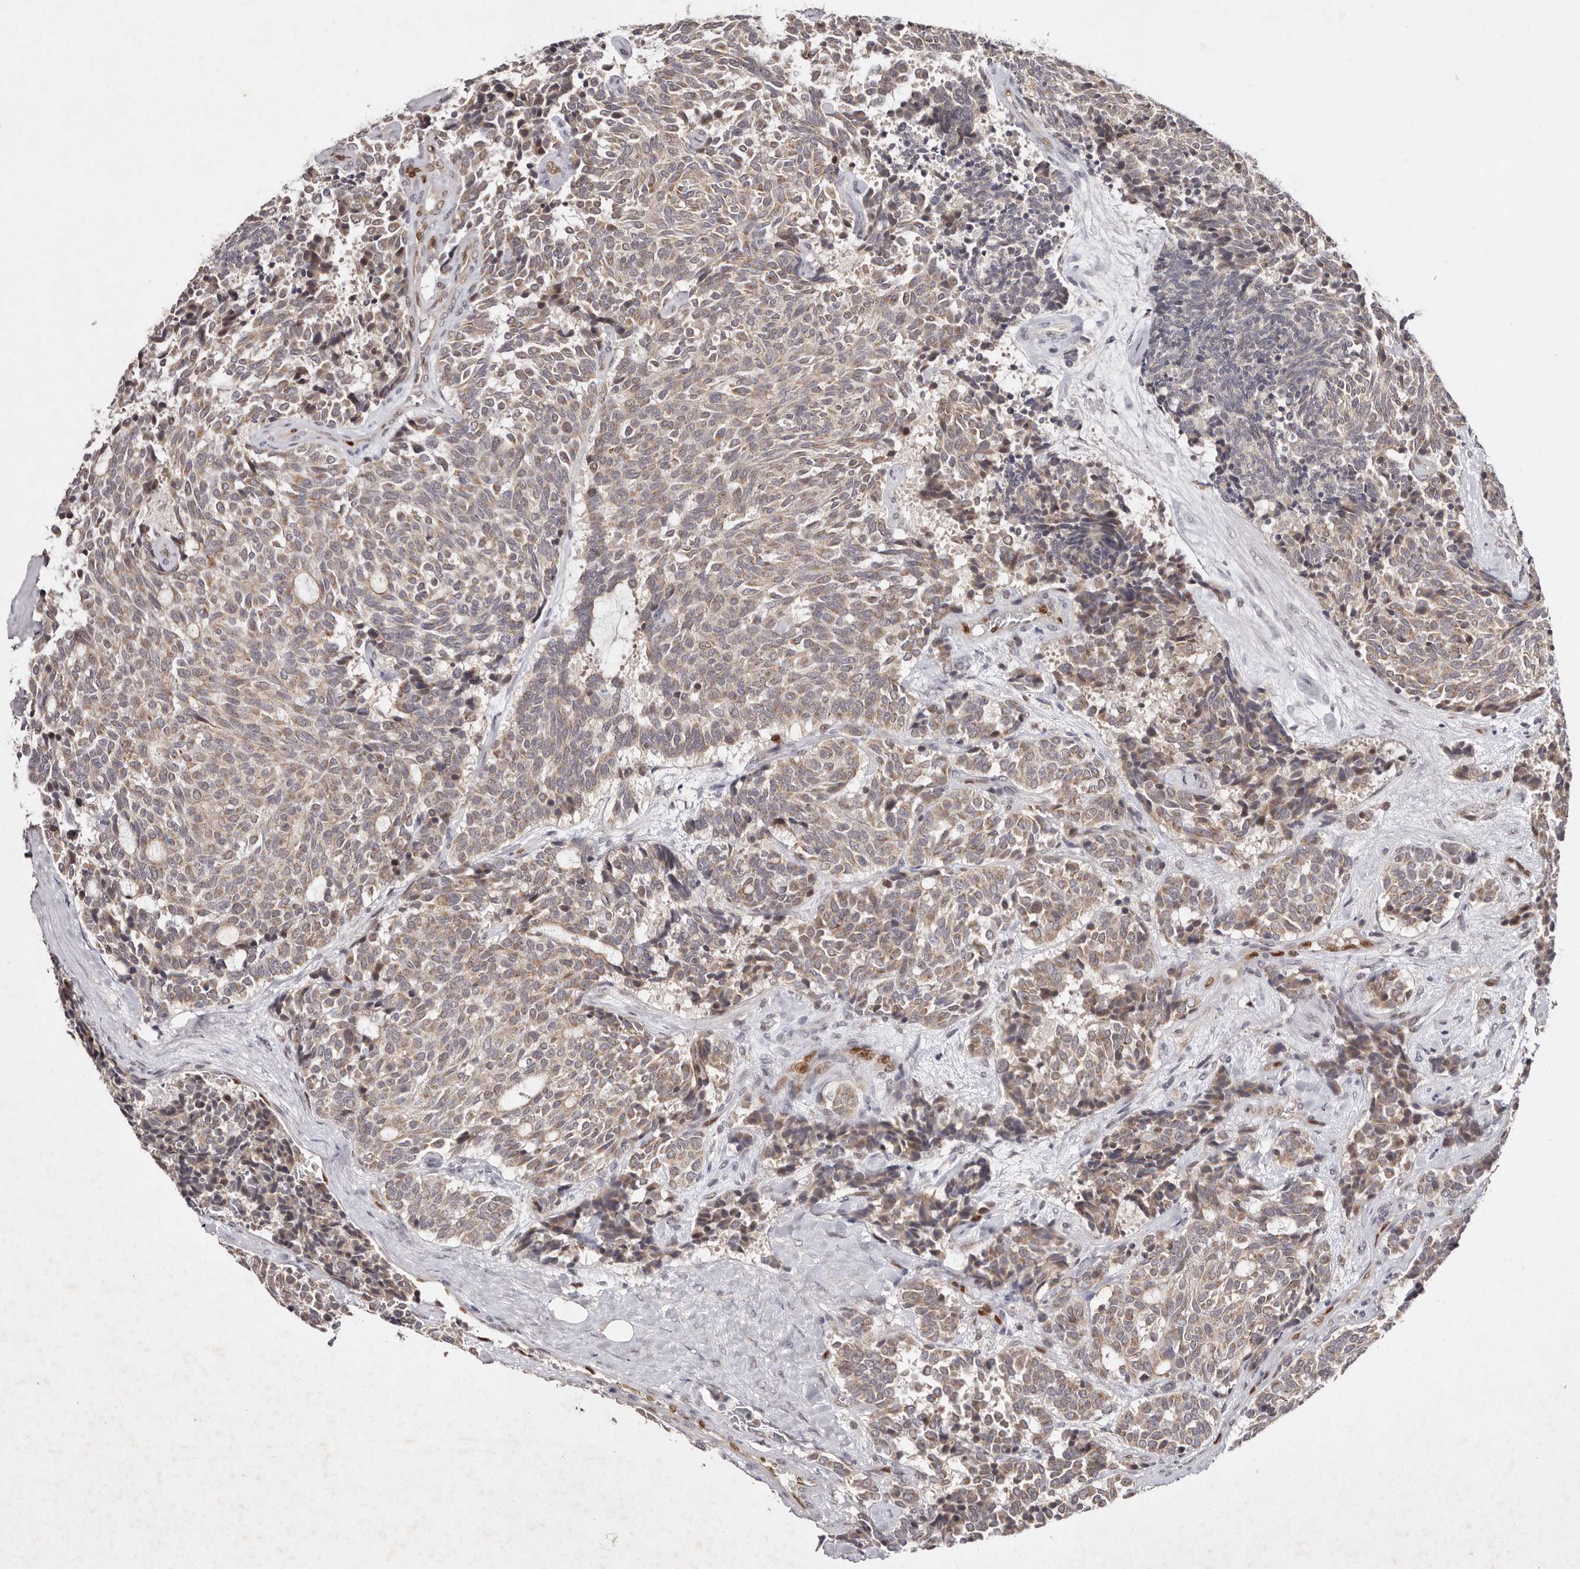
{"staining": {"intensity": "weak", "quantity": "25%-75%", "location": "cytoplasmic/membranous"}, "tissue": "carcinoid", "cell_type": "Tumor cells", "image_type": "cancer", "snomed": [{"axis": "morphology", "description": "Carcinoid, malignant, NOS"}, {"axis": "topography", "description": "Pancreas"}], "caption": "Protein analysis of carcinoid tissue displays weak cytoplasmic/membranous positivity in approximately 25%-75% of tumor cells. The staining is performed using DAB brown chromogen to label protein expression. The nuclei are counter-stained blue using hematoxylin.", "gene": "KLF7", "patient": {"sex": "female", "age": 54}}